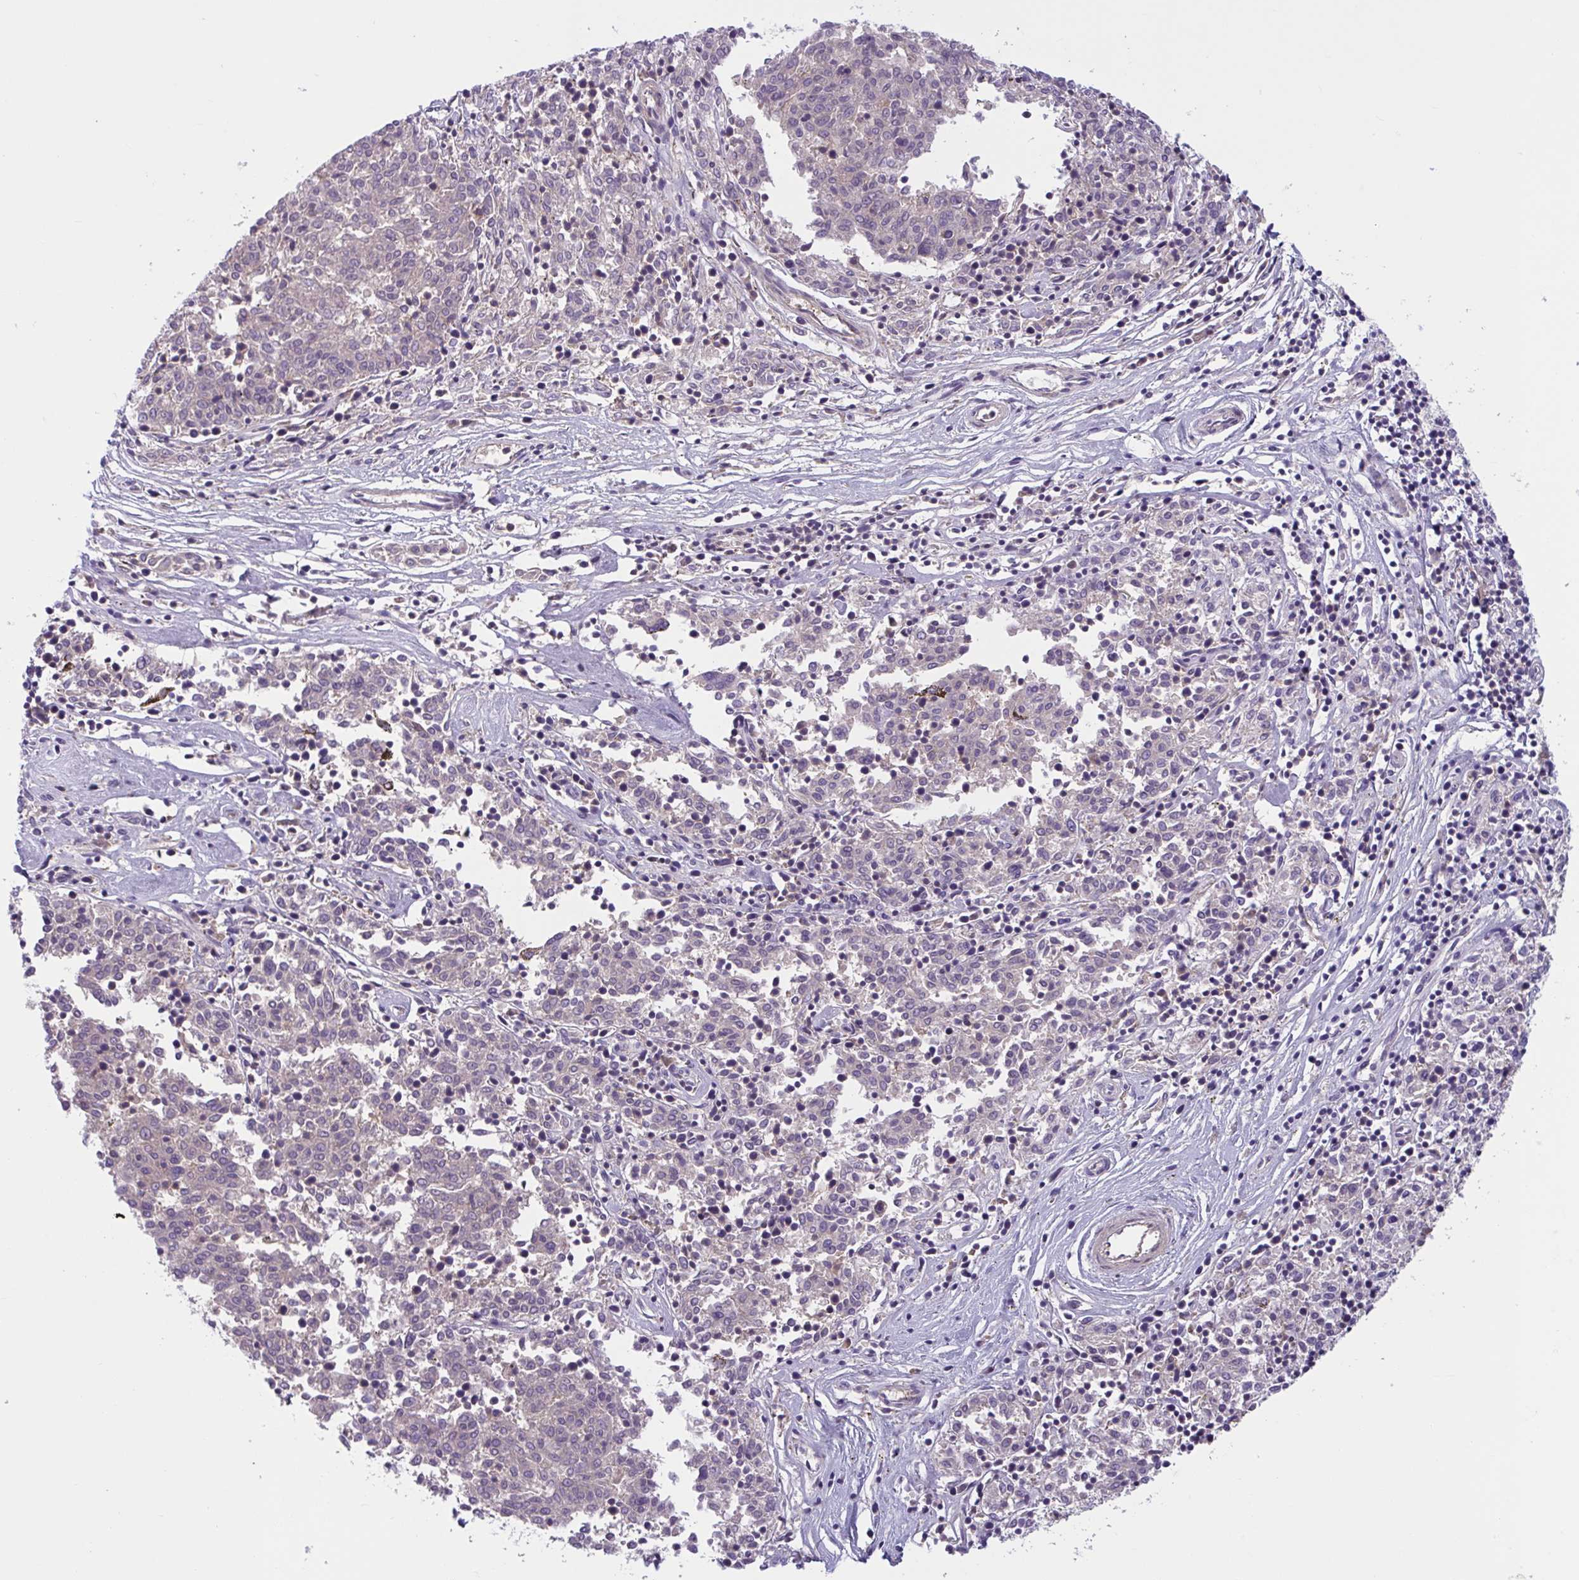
{"staining": {"intensity": "negative", "quantity": "none", "location": "none"}, "tissue": "melanoma", "cell_type": "Tumor cells", "image_type": "cancer", "snomed": [{"axis": "morphology", "description": "Malignant melanoma, NOS"}, {"axis": "topography", "description": "Skin"}], "caption": "Immunohistochemistry (IHC) histopathology image of human malignant melanoma stained for a protein (brown), which reveals no positivity in tumor cells.", "gene": "WNT9B", "patient": {"sex": "female", "age": 72}}